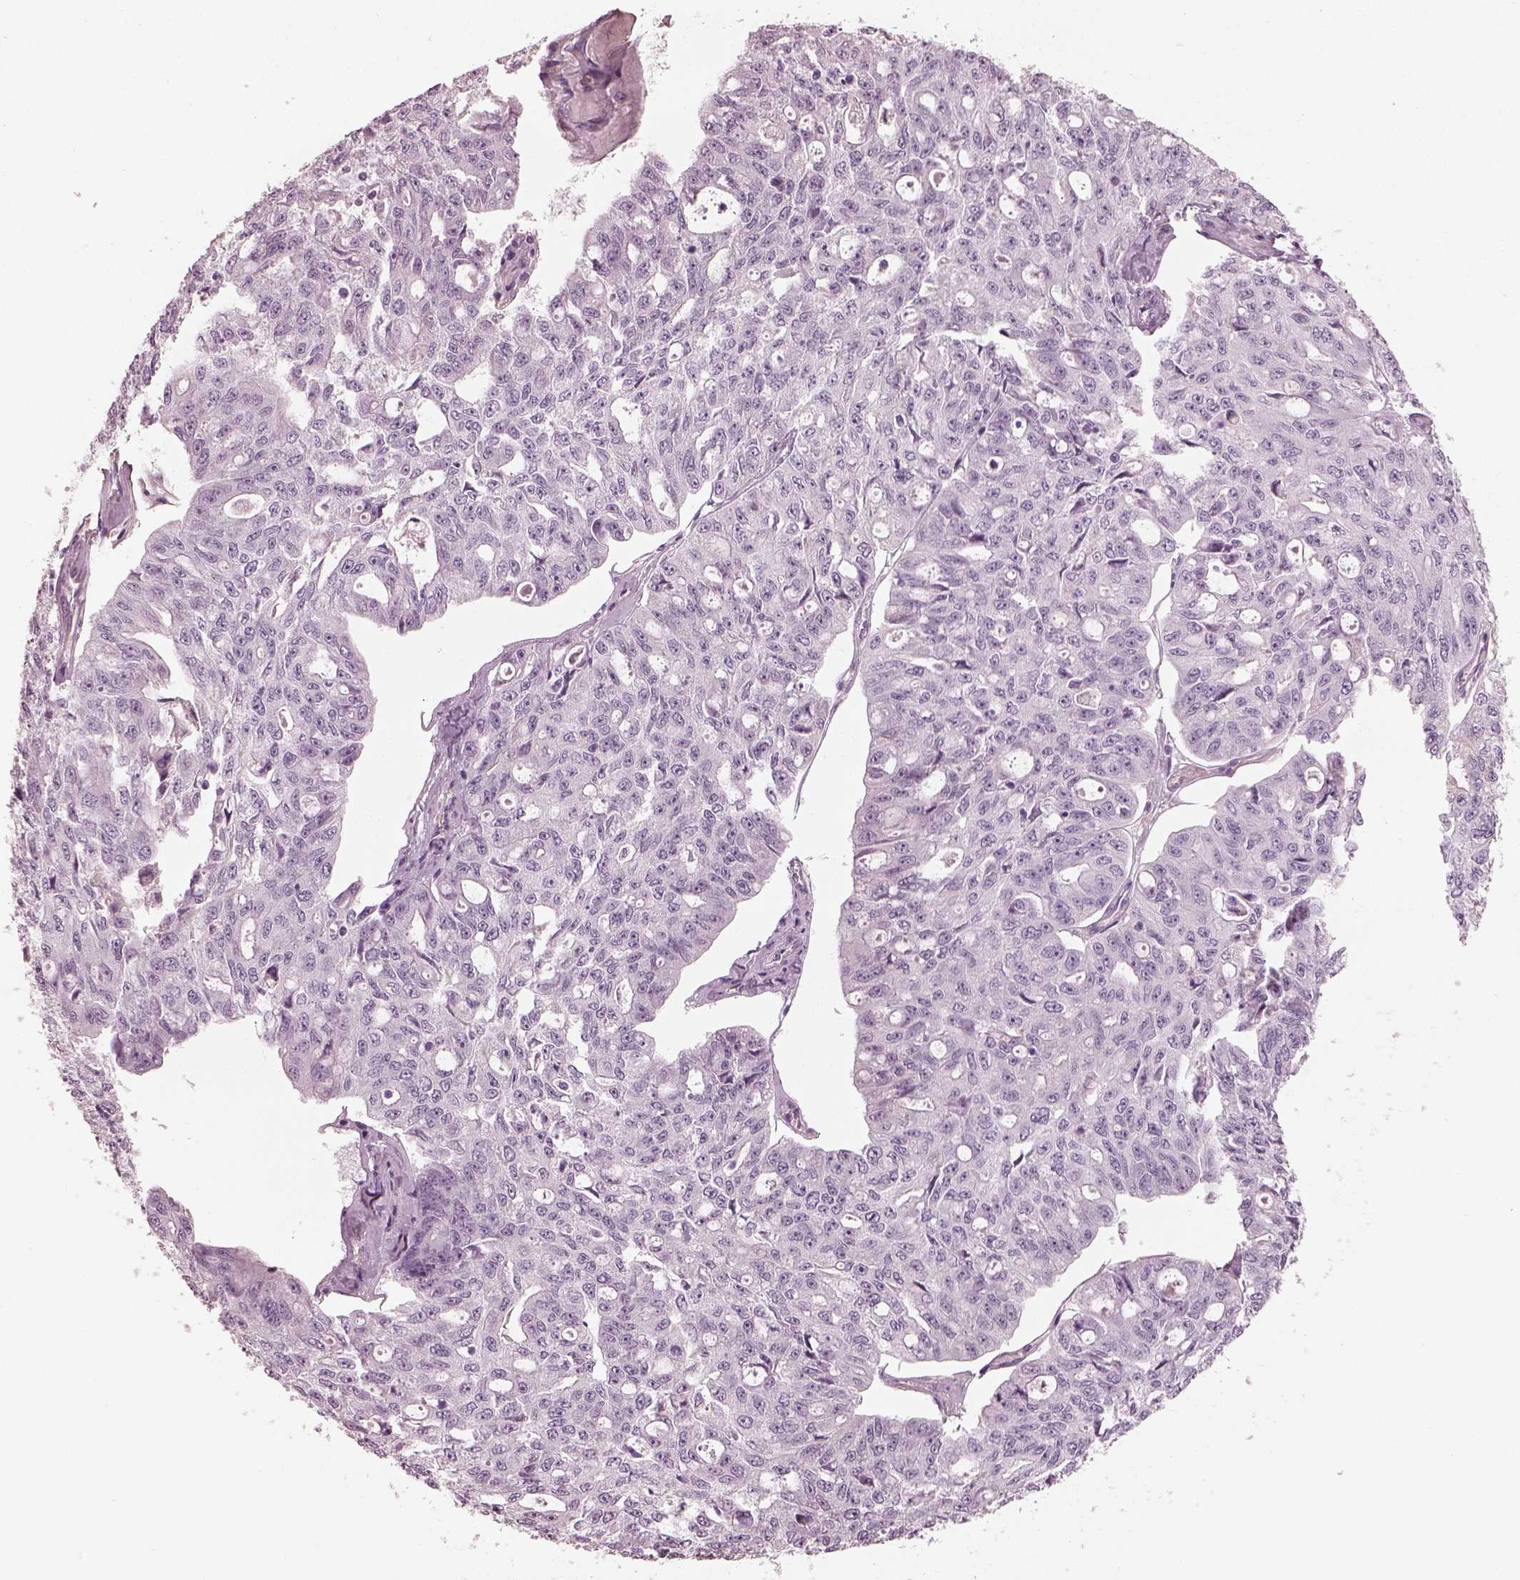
{"staining": {"intensity": "negative", "quantity": "none", "location": "none"}, "tissue": "ovarian cancer", "cell_type": "Tumor cells", "image_type": "cancer", "snomed": [{"axis": "morphology", "description": "Carcinoma, endometroid"}, {"axis": "topography", "description": "Ovary"}], "caption": "There is no significant positivity in tumor cells of ovarian cancer (endometroid carcinoma).", "gene": "EIF4E1B", "patient": {"sex": "female", "age": 65}}